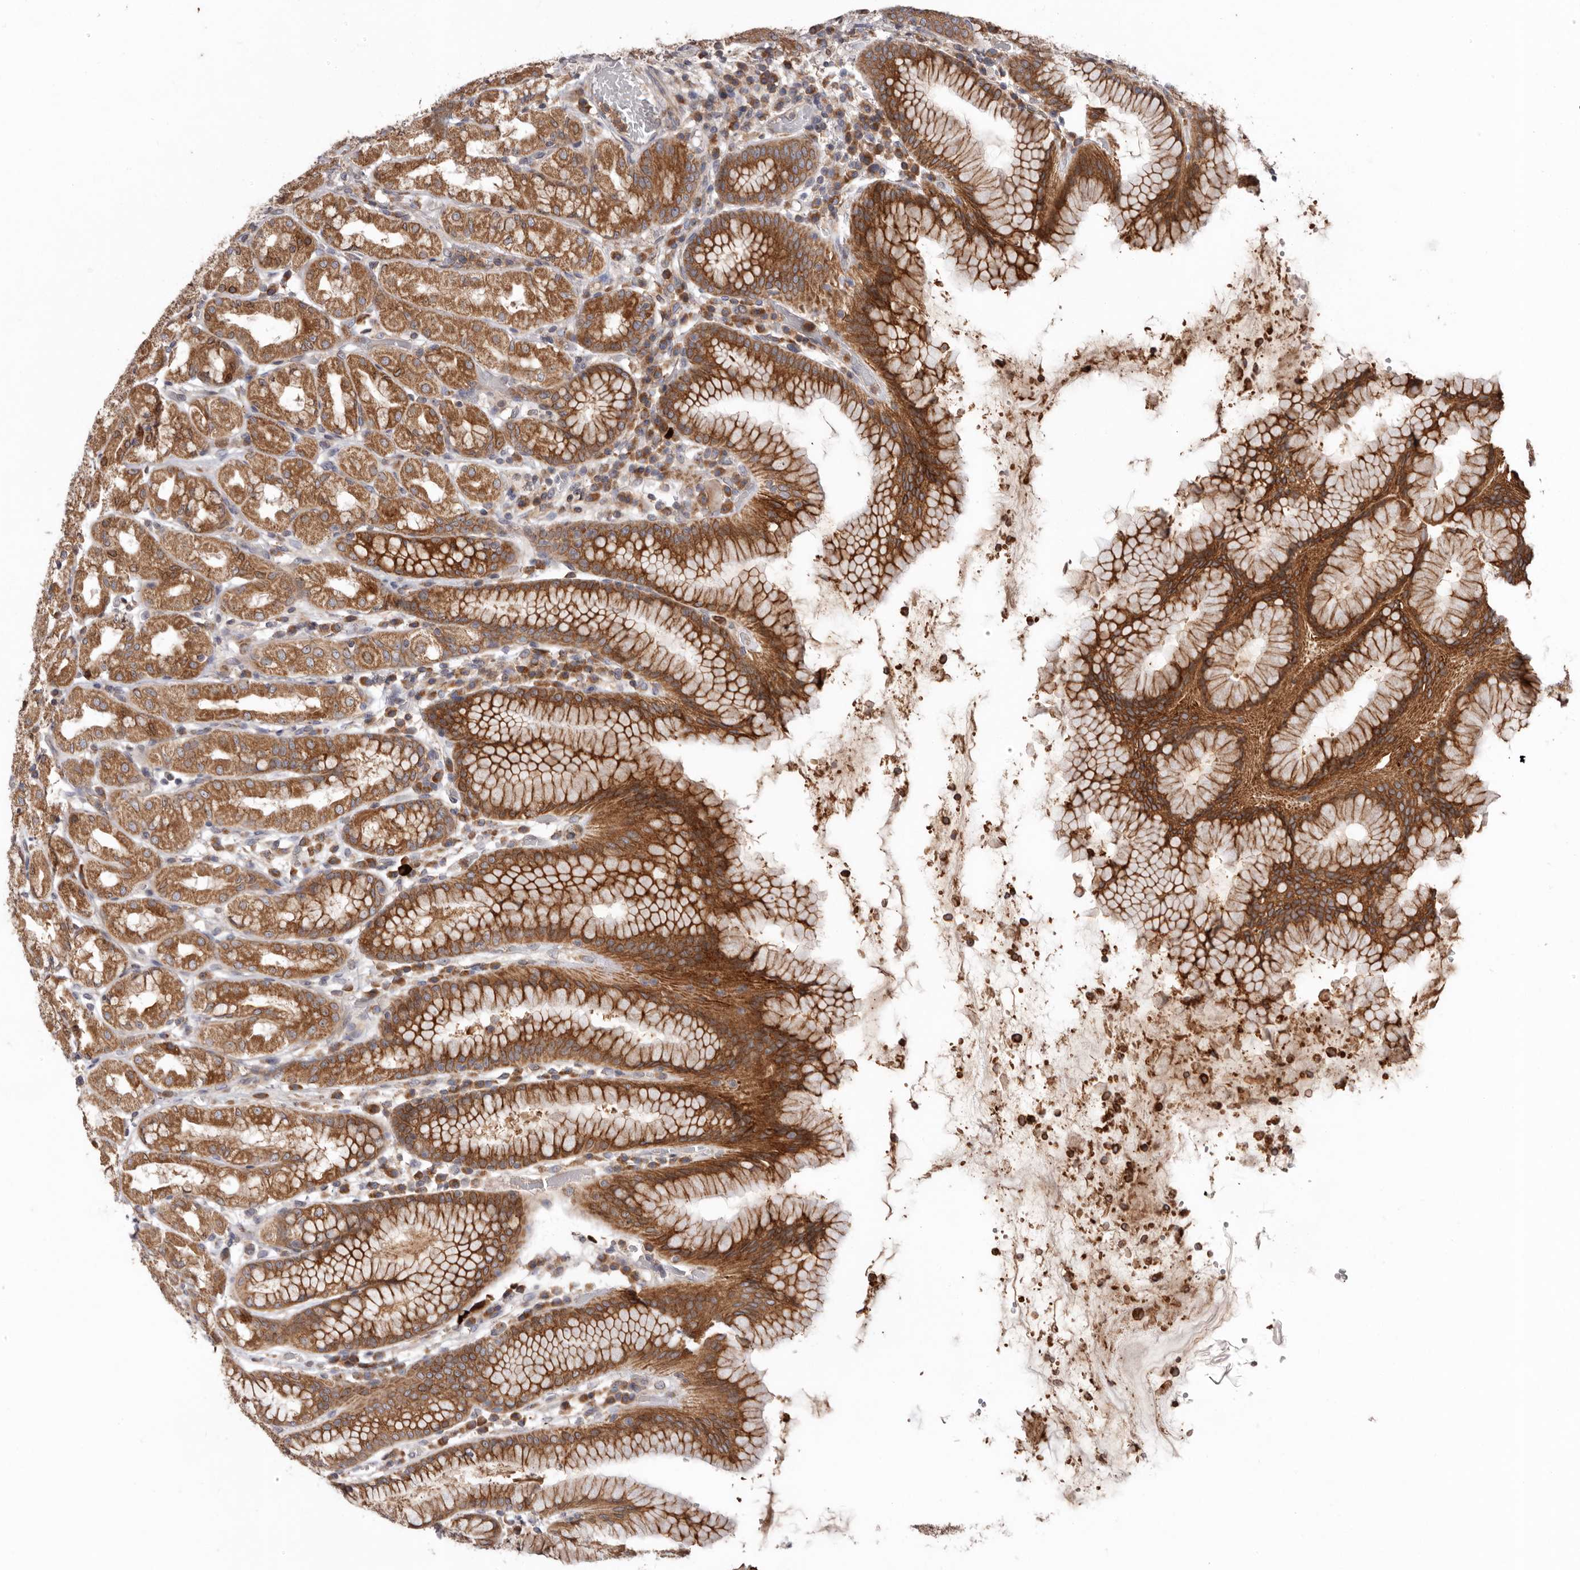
{"staining": {"intensity": "moderate", "quantity": ">75%", "location": "cytoplasmic/membranous"}, "tissue": "stomach", "cell_type": "Glandular cells", "image_type": "normal", "snomed": [{"axis": "morphology", "description": "Normal tissue, NOS"}, {"axis": "topography", "description": "Stomach"}, {"axis": "topography", "description": "Stomach, lower"}], "caption": "Moderate cytoplasmic/membranous staining for a protein is identified in approximately >75% of glandular cells of normal stomach using immunohistochemistry (IHC).", "gene": "TMUB1", "patient": {"sex": "female", "age": 56}}